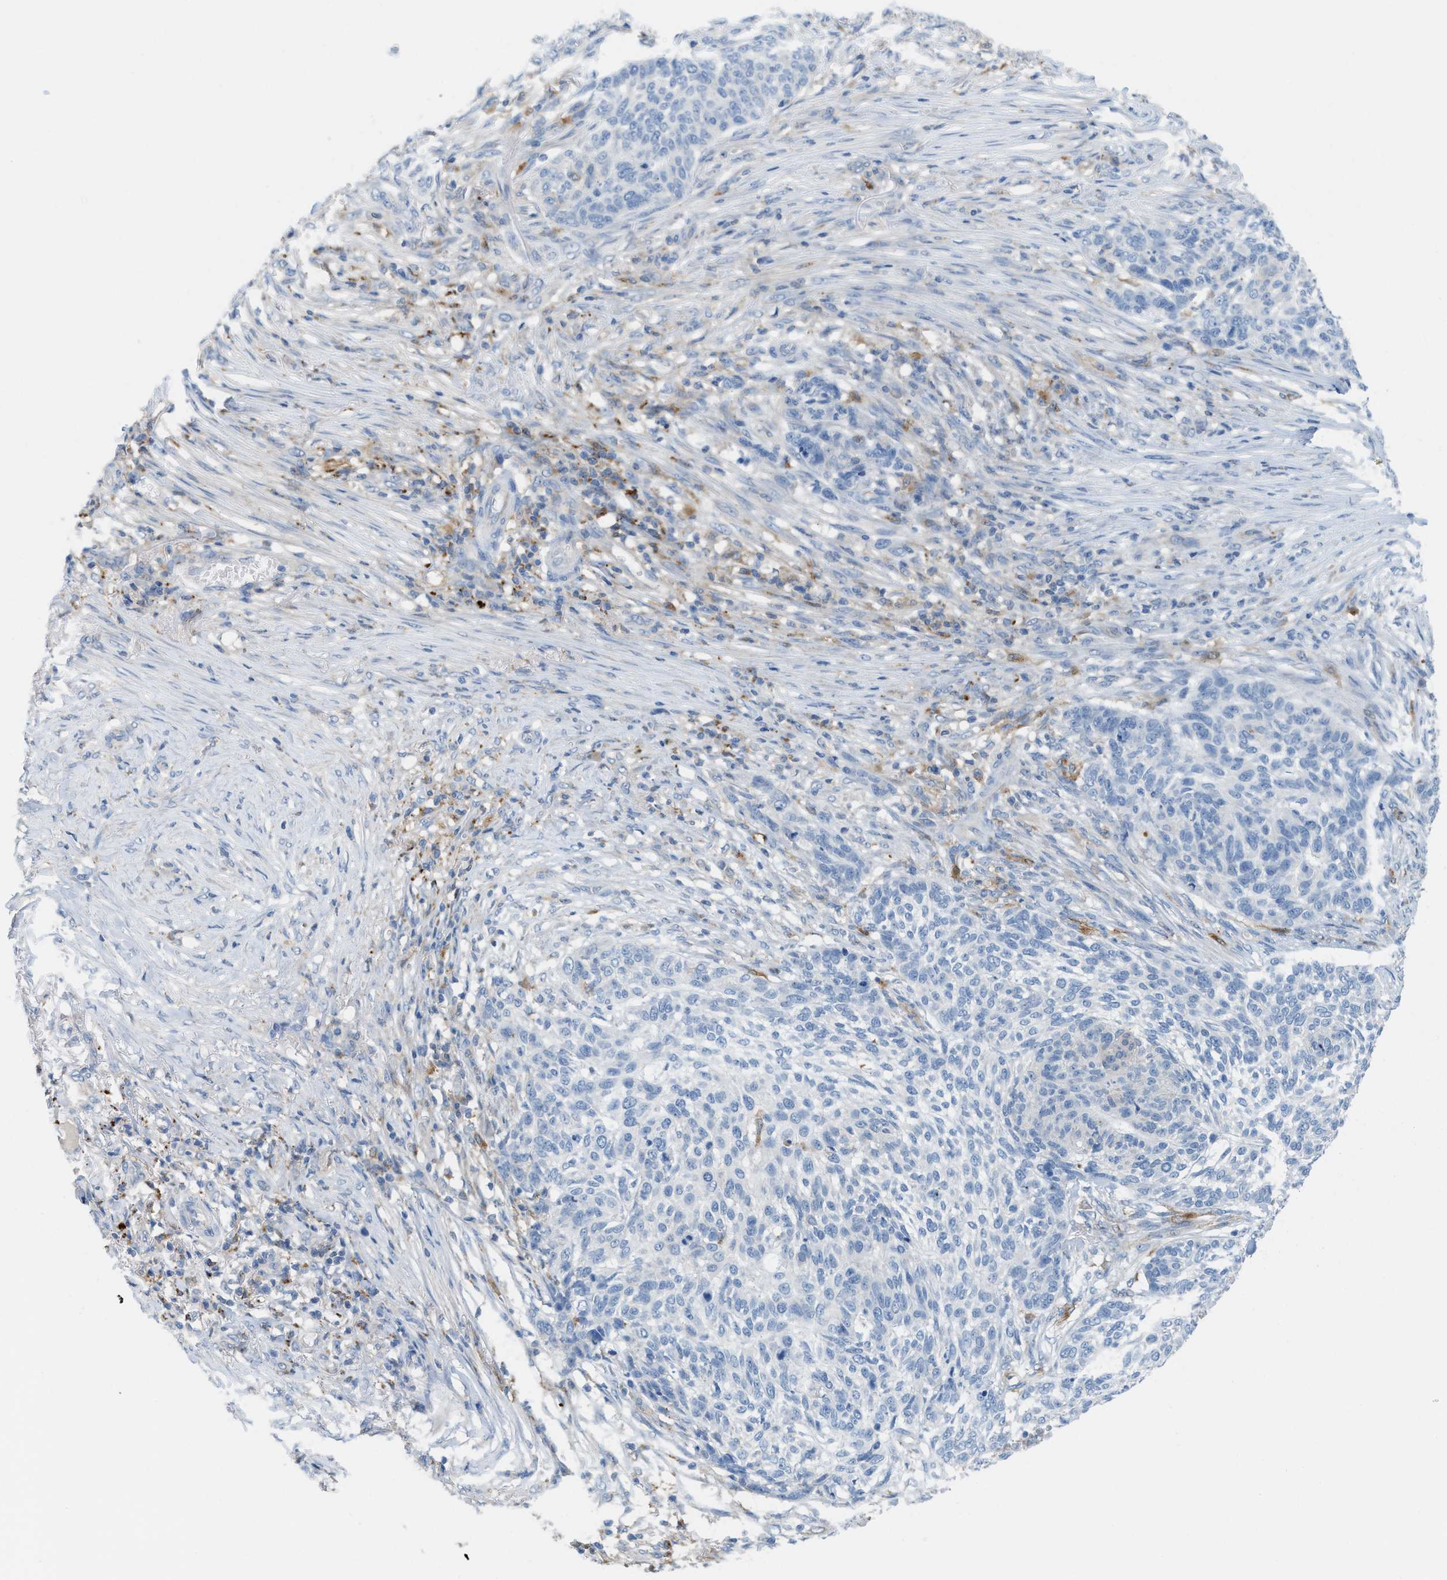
{"staining": {"intensity": "negative", "quantity": "none", "location": "none"}, "tissue": "skin cancer", "cell_type": "Tumor cells", "image_type": "cancer", "snomed": [{"axis": "morphology", "description": "Basal cell carcinoma"}, {"axis": "topography", "description": "Skin"}], "caption": "Image shows no protein positivity in tumor cells of skin cancer (basal cell carcinoma) tissue. (DAB (3,3'-diaminobenzidine) IHC visualized using brightfield microscopy, high magnification).", "gene": "CSTB", "patient": {"sex": "male", "age": 85}}